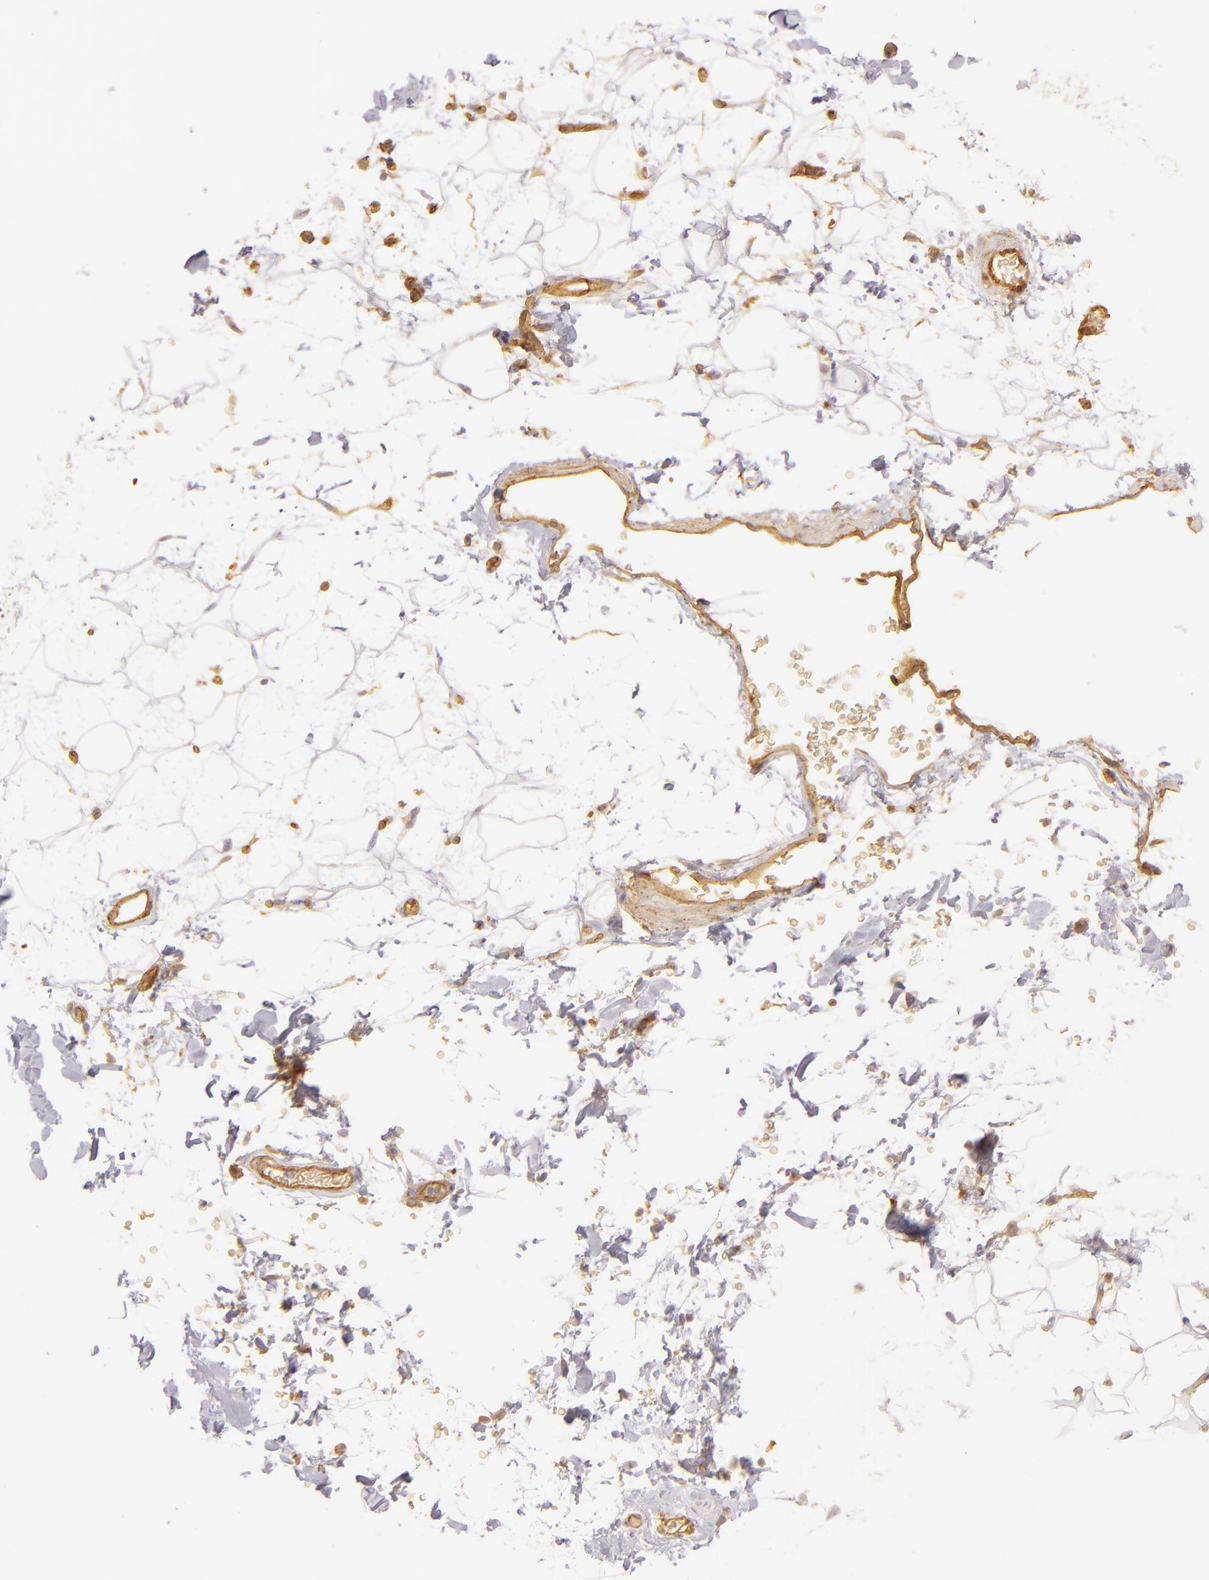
{"staining": {"intensity": "moderate", "quantity": "<25%", "location": "cytoplasmic/membranous"}, "tissue": "adipose tissue", "cell_type": "Adipocytes", "image_type": "normal", "snomed": [{"axis": "morphology", "description": "Normal tissue, NOS"}, {"axis": "topography", "description": "Soft tissue"}], "caption": "A high-resolution histopathology image shows IHC staining of unremarkable adipose tissue, which shows moderate cytoplasmic/membranous staining in approximately <25% of adipocytes.", "gene": "CD59", "patient": {"sex": "male", "age": 72}}